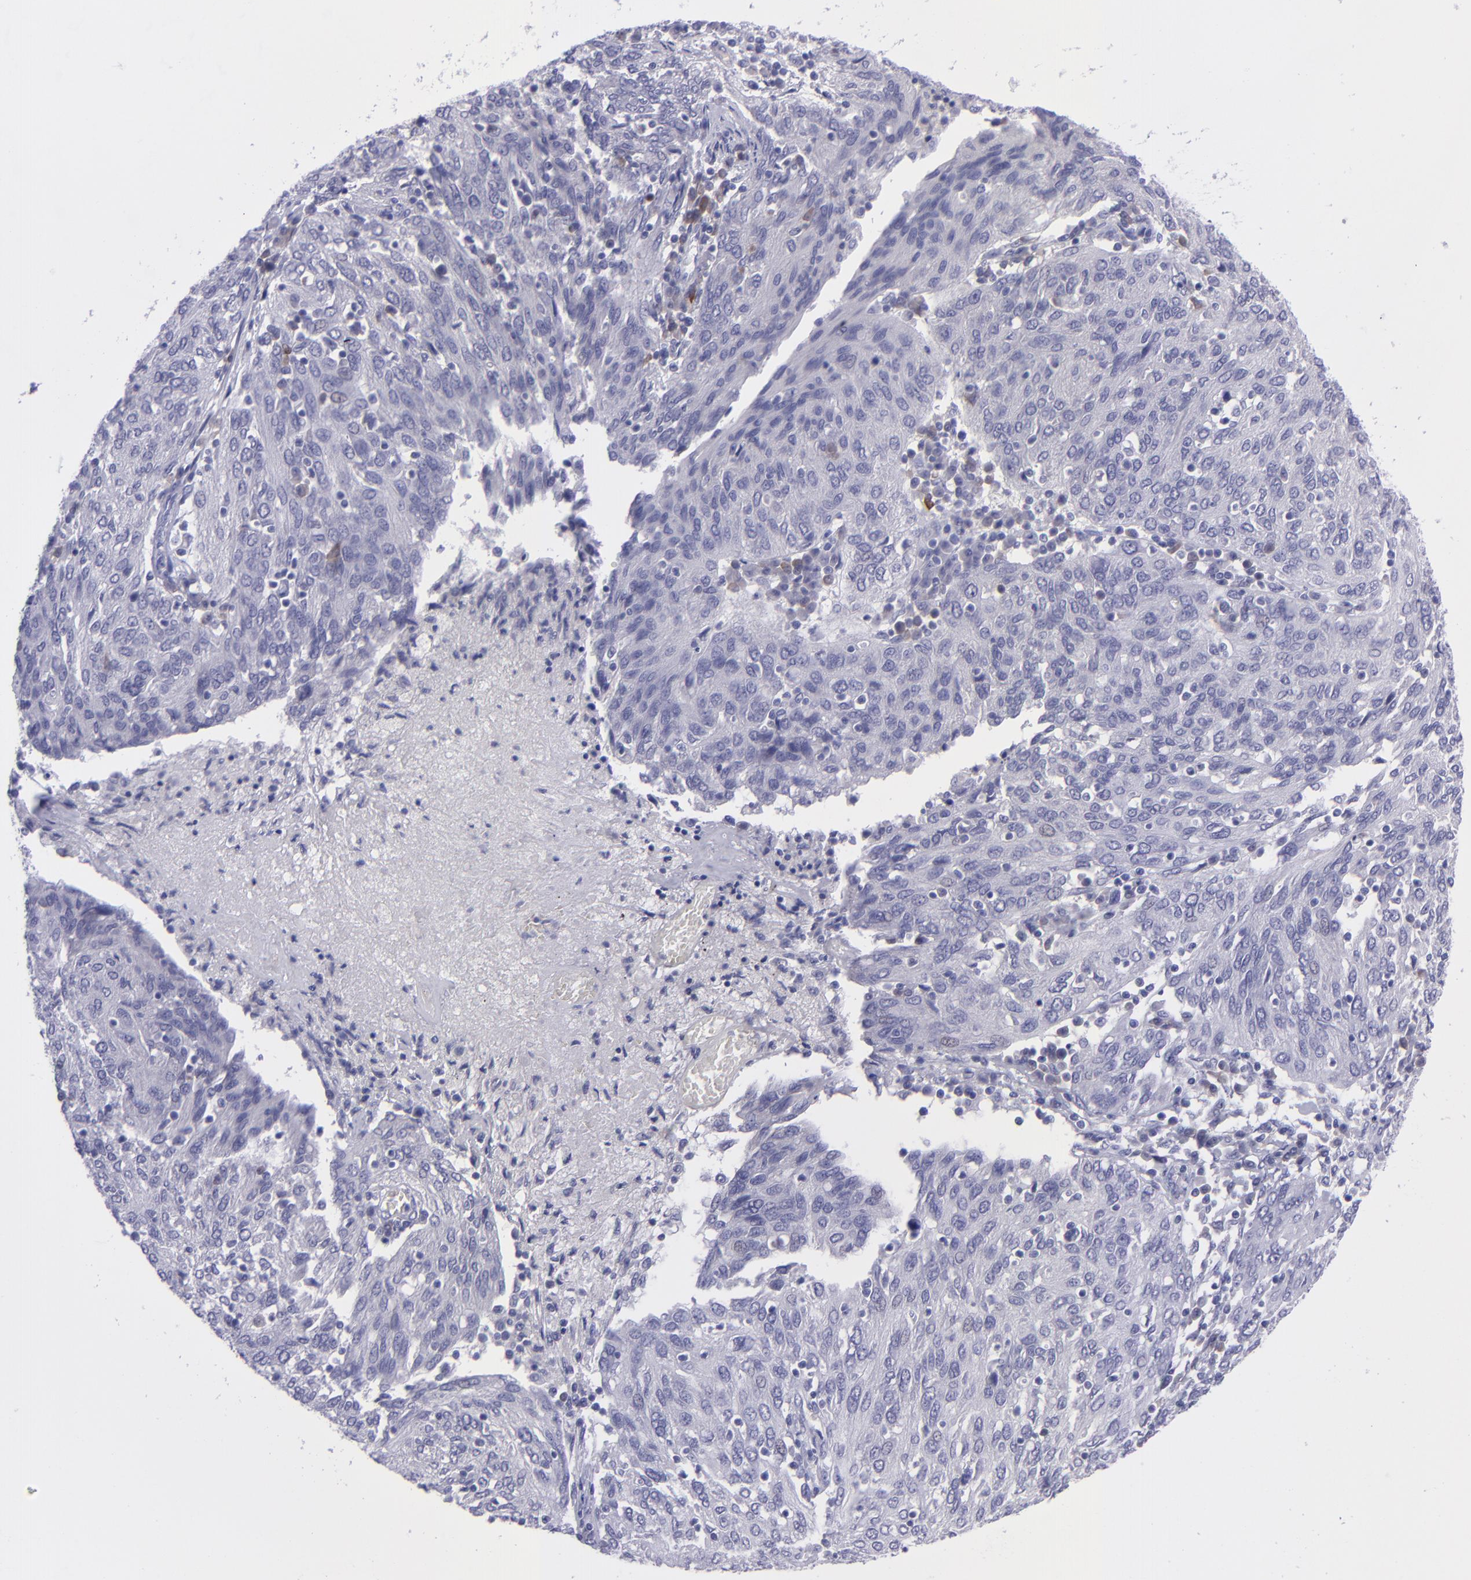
{"staining": {"intensity": "negative", "quantity": "none", "location": "none"}, "tissue": "ovarian cancer", "cell_type": "Tumor cells", "image_type": "cancer", "snomed": [{"axis": "morphology", "description": "Carcinoma, endometroid"}, {"axis": "topography", "description": "Ovary"}], "caption": "Tumor cells are negative for brown protein staining in ovarian cancer (endometroid carcinoma). (DAB (3,3'-diaminobenzidine) immunohistochemistry (IHC) visualized using brightfield microscopy, high magnification).", "gene": "POU2F2", "patient": {"sex": "female", "age": 50}}